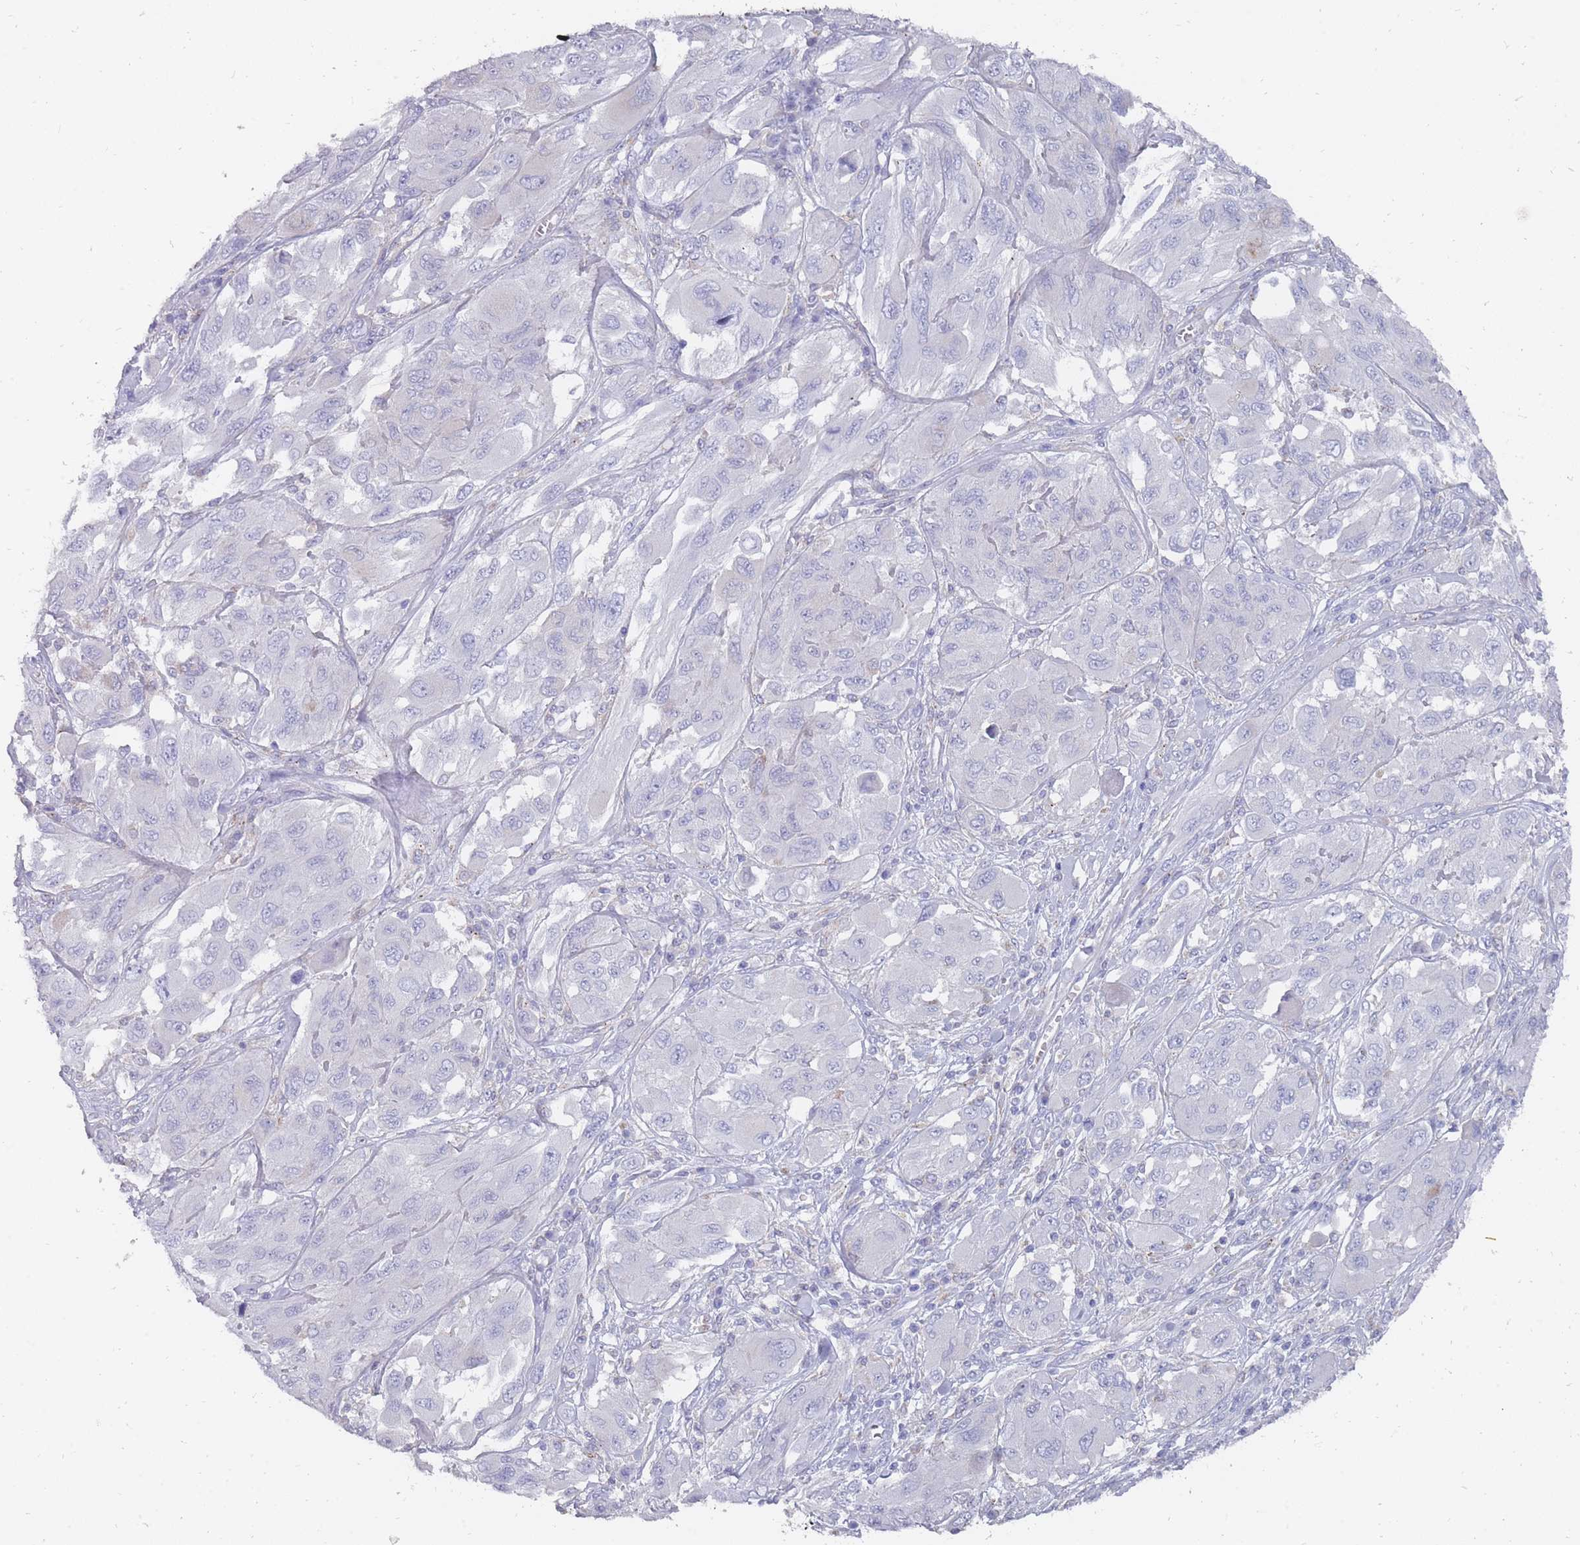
{"staining": {"intensity": "negative", "quantity": "none", "location": "none"}, "tissue": "melanoma", "cell_type": "Tumor cells", "image_type": "cancer", "snomed": [{"axis": "morphology", "description": "Malignant melanoma, NOS"}, {"axis": "topography", "description": "Skin"}], "caption": "The photomicrograph exhibits no staining of tumor cells in malignant melanoma. (Stains: DAB (3,3'-diaminobenzidine) immunohistochemistry (IHC) with hematoxylin counter stain, Microscopy: brightfield microscopy at high magnification).", "gene": "OTULINL", "patient": {"sex": "female", "age": 91}}